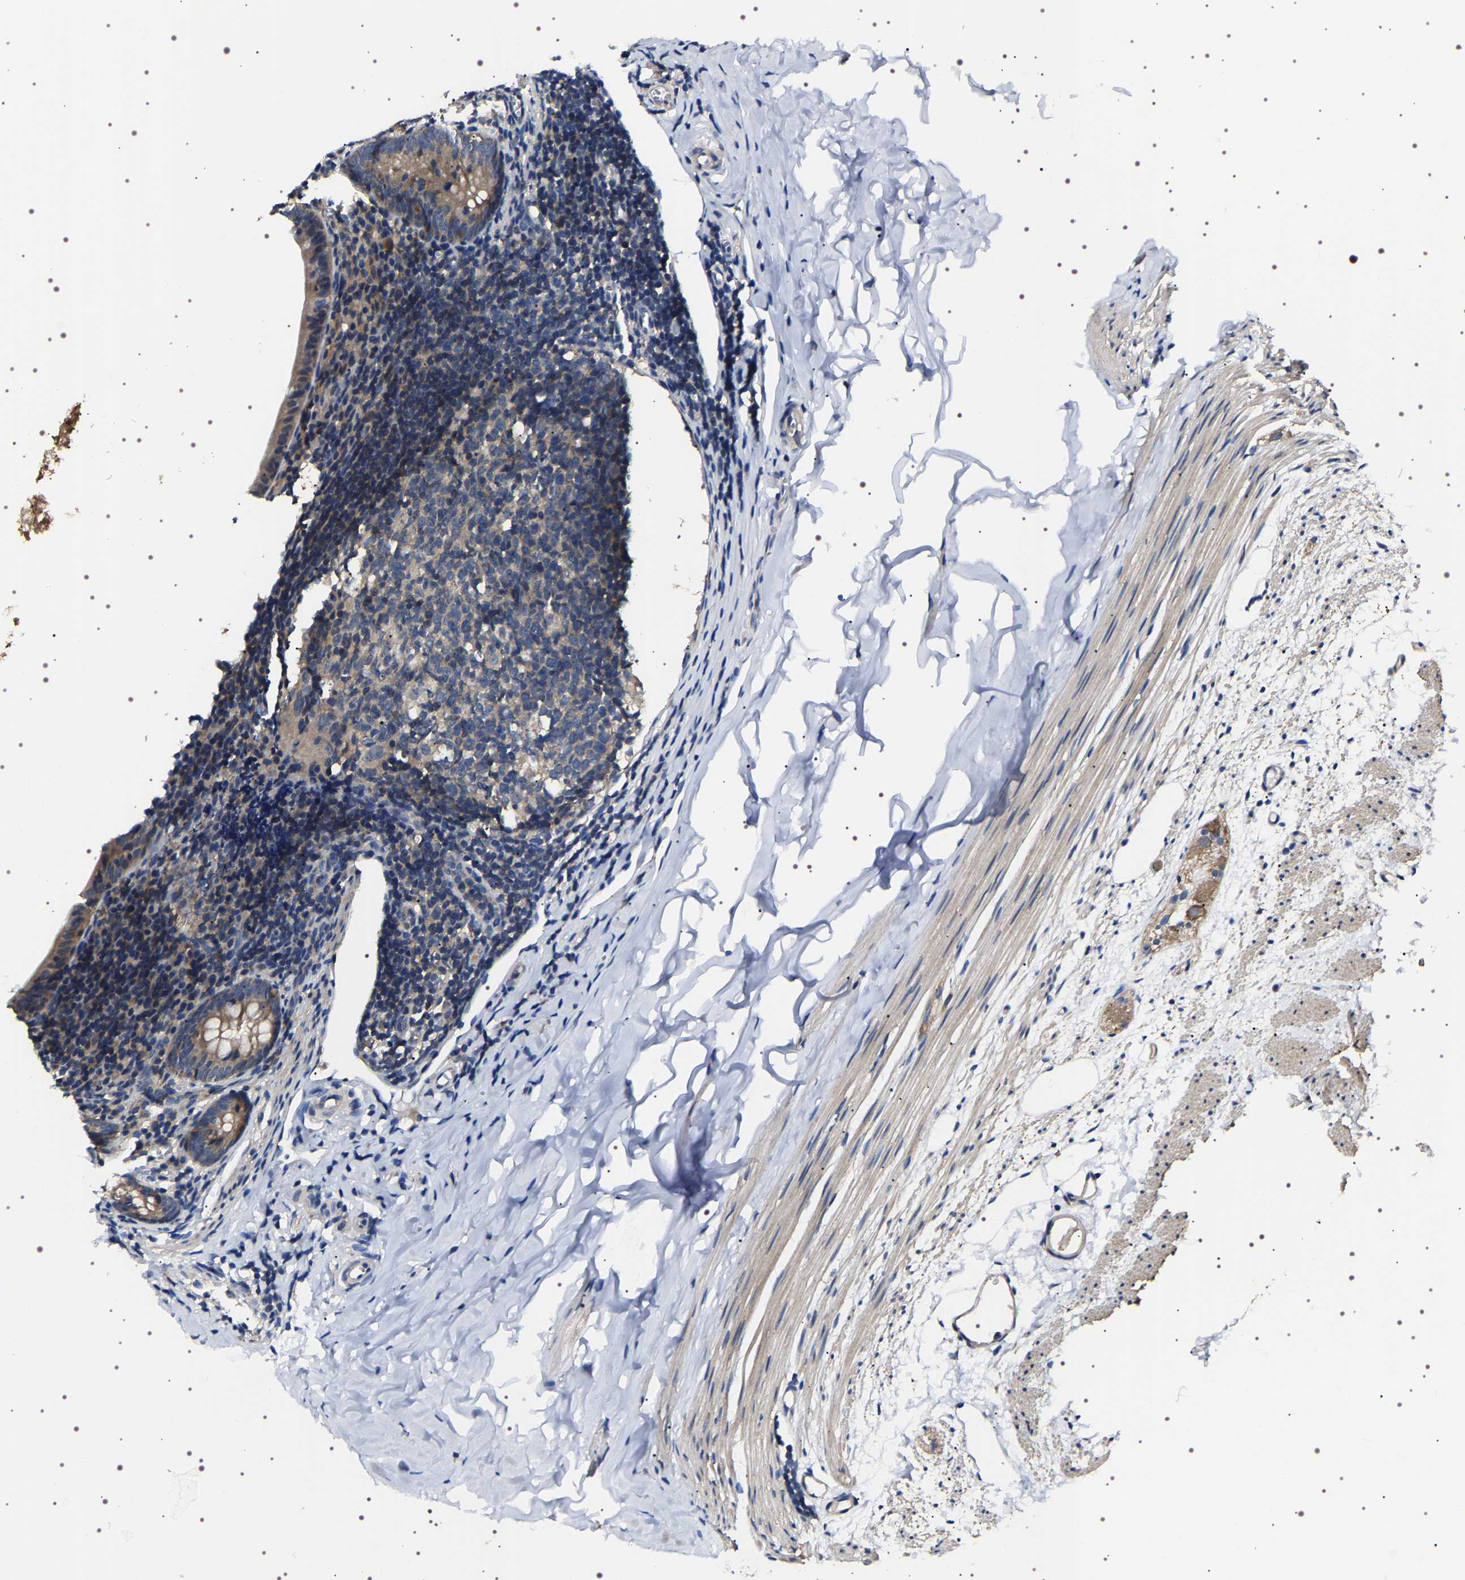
{"staining": {"intensity": "moderate", "quantity": "<25%", "location": "cytoplasmic/membranous"}, "tissue": "appendix", "cell_type": "Glandular cells", "image_type": "normal", "snomed": [{"axis": "morphology", "description": "Normal tissue, NOS"}, {"axis": "topography", "description": "Appendix"}], "caption": "Normal appendix was stained to show a protein in brown. There is low levels of moderate cytoplasmic/membranous positivity in about <25% of glandular cells.", "gene": "TARBP1", "patient": {"sex": "female", "age": 10}}